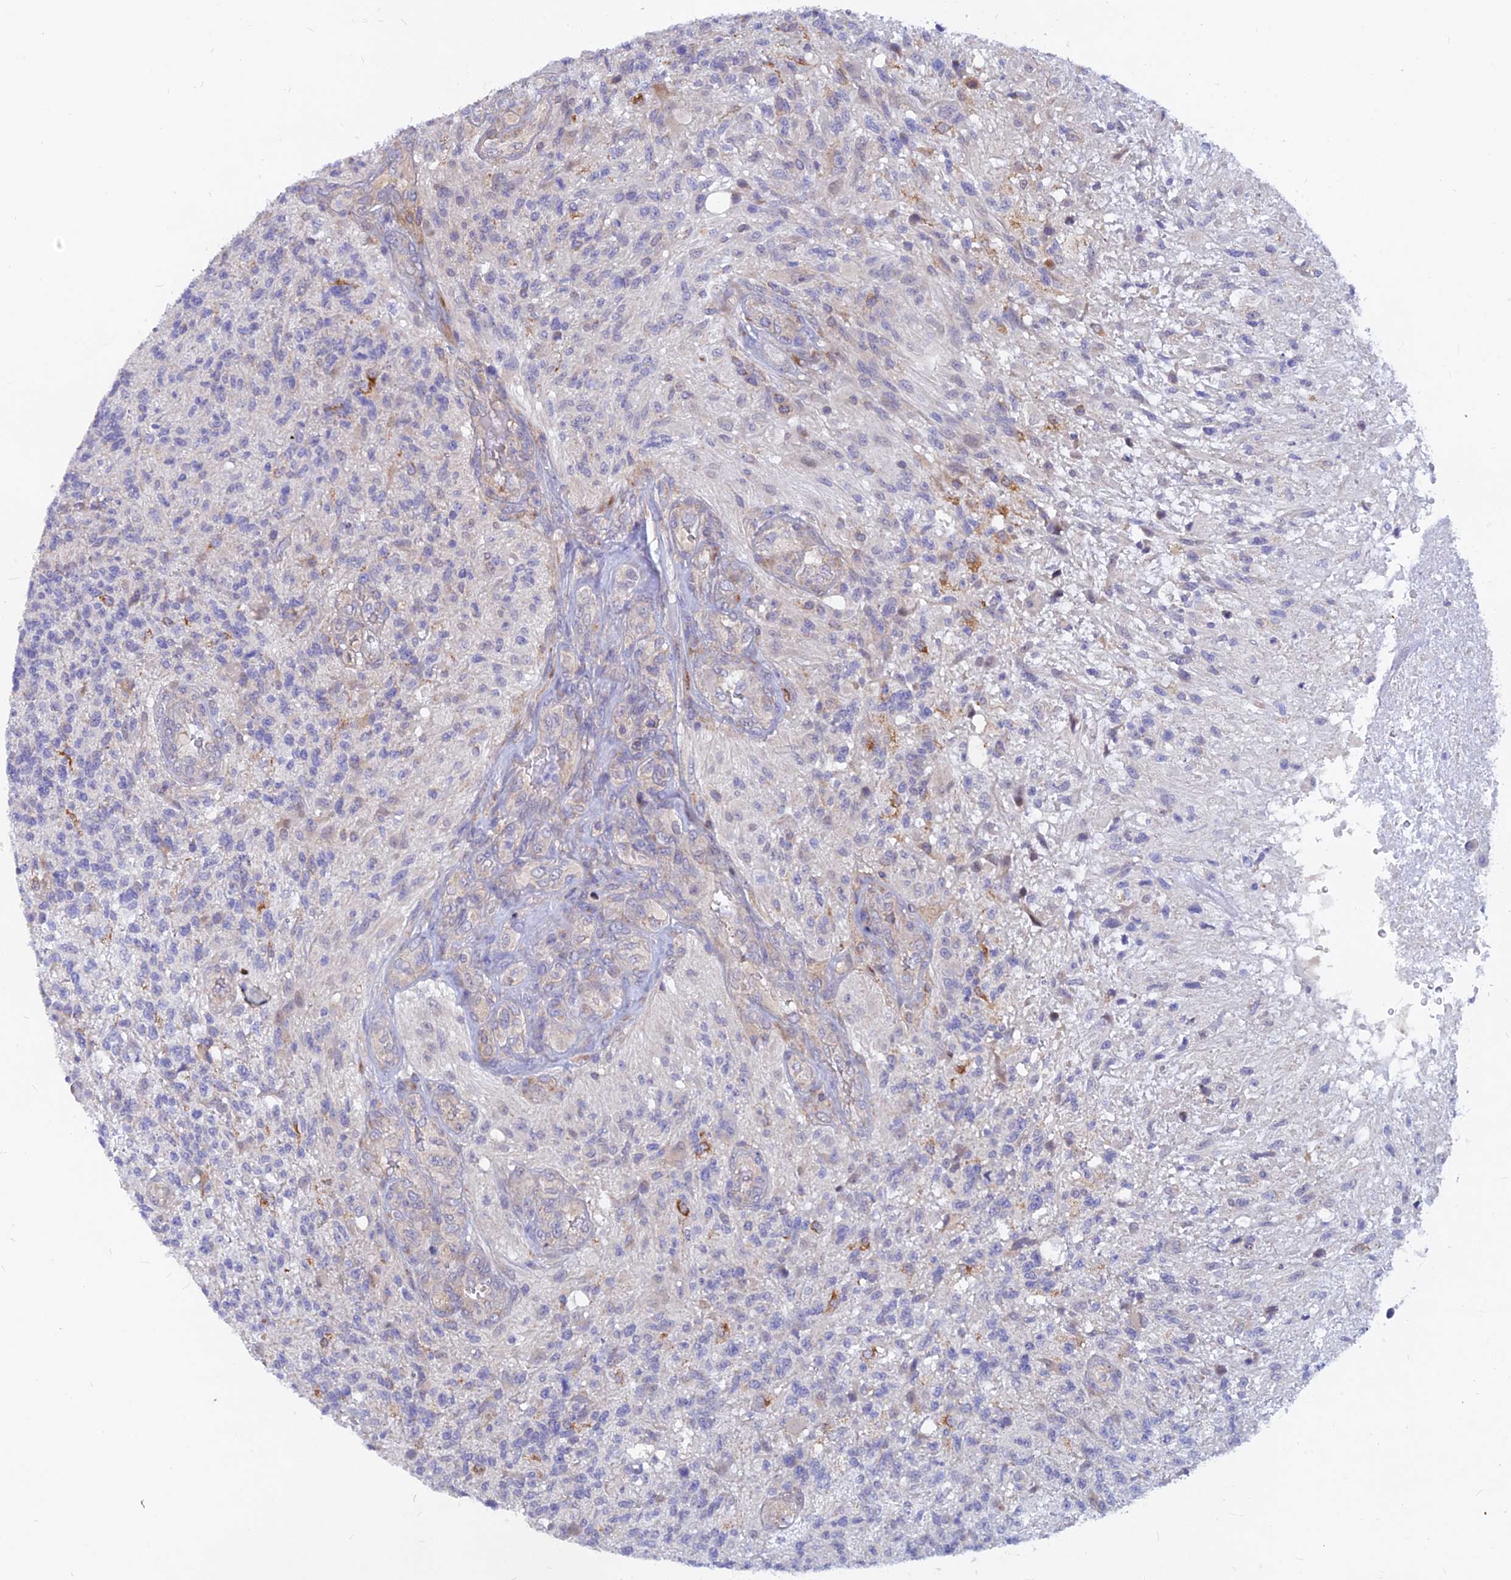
{"staining": {"intensity": "negative", "quantity": "none", "location": "none"}, "tissue": "glioma", "cell_type": "Tumor cells", "image_type": "cancer", "snomed": [{"axis": "morphology", "description": "Glioma, malignant, High grade"}, {"axis": "topography", "description": "Brain"}], "caption": "DAB (3,3'-diaminobenzidine) immunohistochemical staining of human high-grade glioma (malignant) reveals no significant expression in tumor cells. The staining is performed using DAB brown chromogen with nuclei counter-stained in using hematoxylin.", "gene": "DNAJC16", "patient": {"sex": "male", "age": 56}}